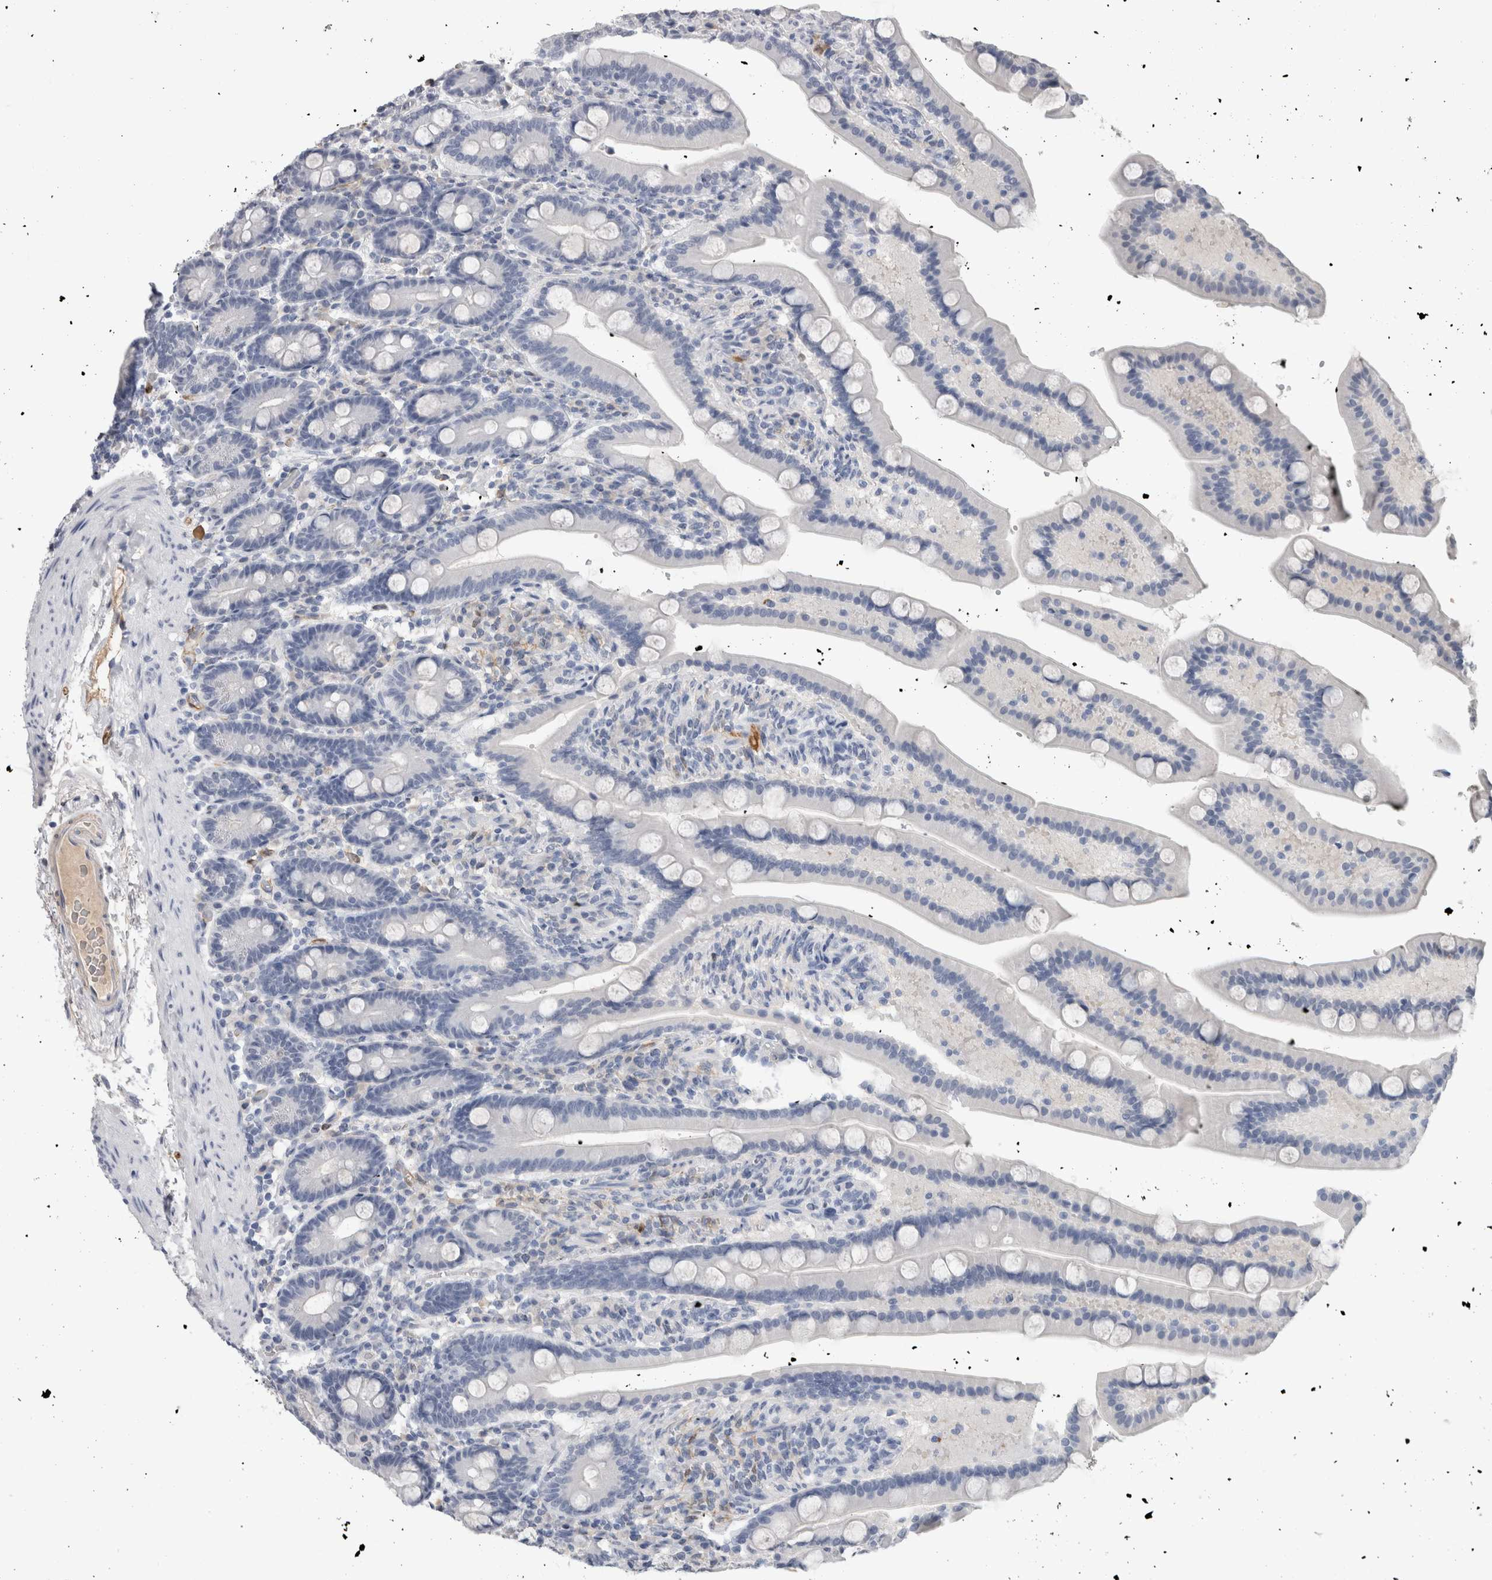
{"staining": {"intensity": "negative", "quantity": "none", "location": "none"}, "tissue": "duodenum", "cell_type": "Glandular cells", "image_type": "normal", "snomed": [{"axis": "morphology", "description": "Normal tissue, NOS"}, {"axis": "topography", "description": "Duodenum"}], "caption": "This is an immunohistochemistry (IHC) image of normal human duodenum. There is no staining in glandular cells.", "gene": "FABP4", "patient": {"sex": "male", "age": 54}}